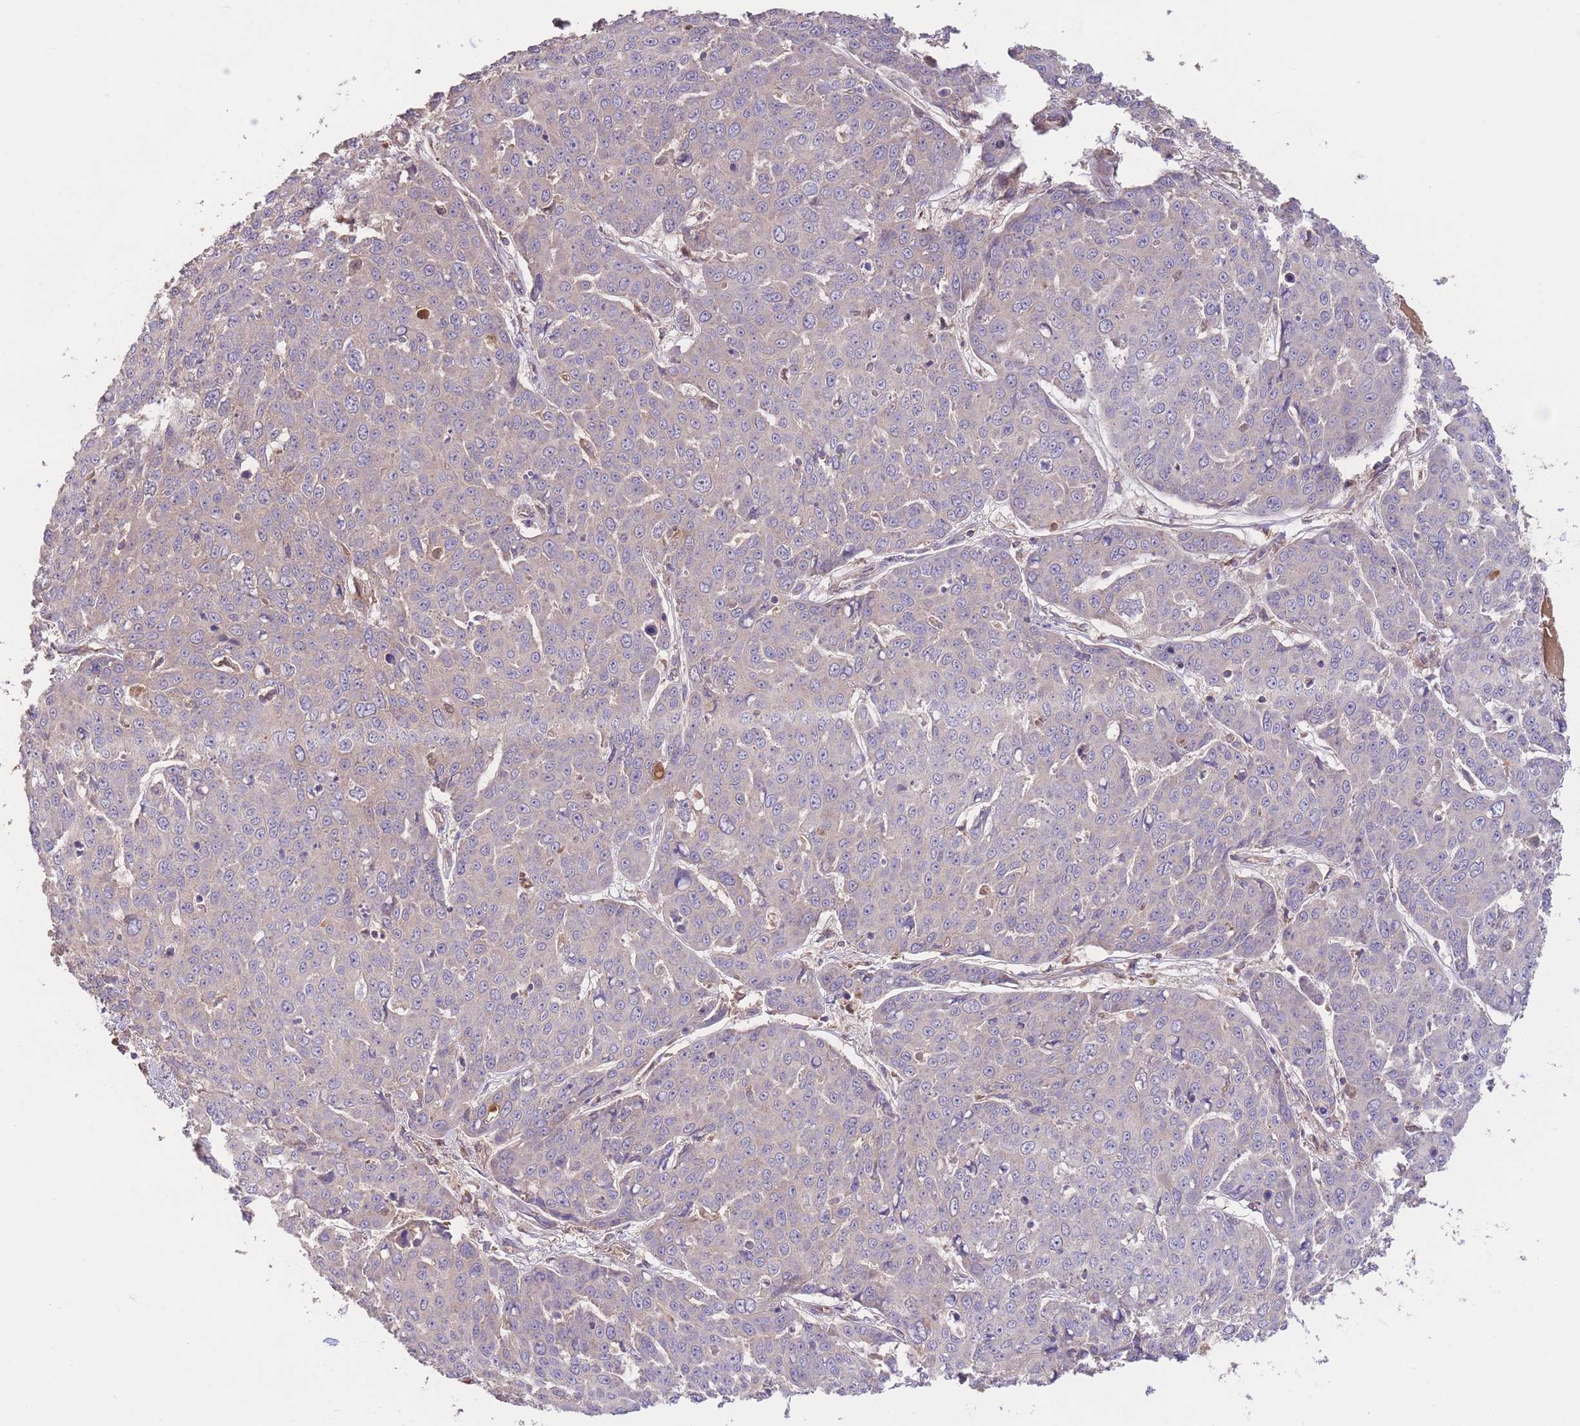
{"staining": {"intensity": "negative", "quantity": "none", "location": "none"}, "tissue": "skin cancer", "cell_type": "Tumor cells", "image_type": "cancer", "snomed": [{"axis": "morphology", "description": "Squamous cell carcinoma, NOS"}, {"axis": "topography", "description": "Skin"}], "caption": "Immunohistochemistry (IHC) image of neoplastic tissue: squamous cell carcinoma (skin) stained with DAB shows no significant protein staining in tumor cells. (Stains: DAB (3,3'-diaminobenzidine) immunohistochemistry (IHC) with hematoxylin counter stain, Microscopy: brightfield microscopy at high magnification).", "gene": "EEF1AKMT1", "patient": {"sex": "male", "age": 71}}